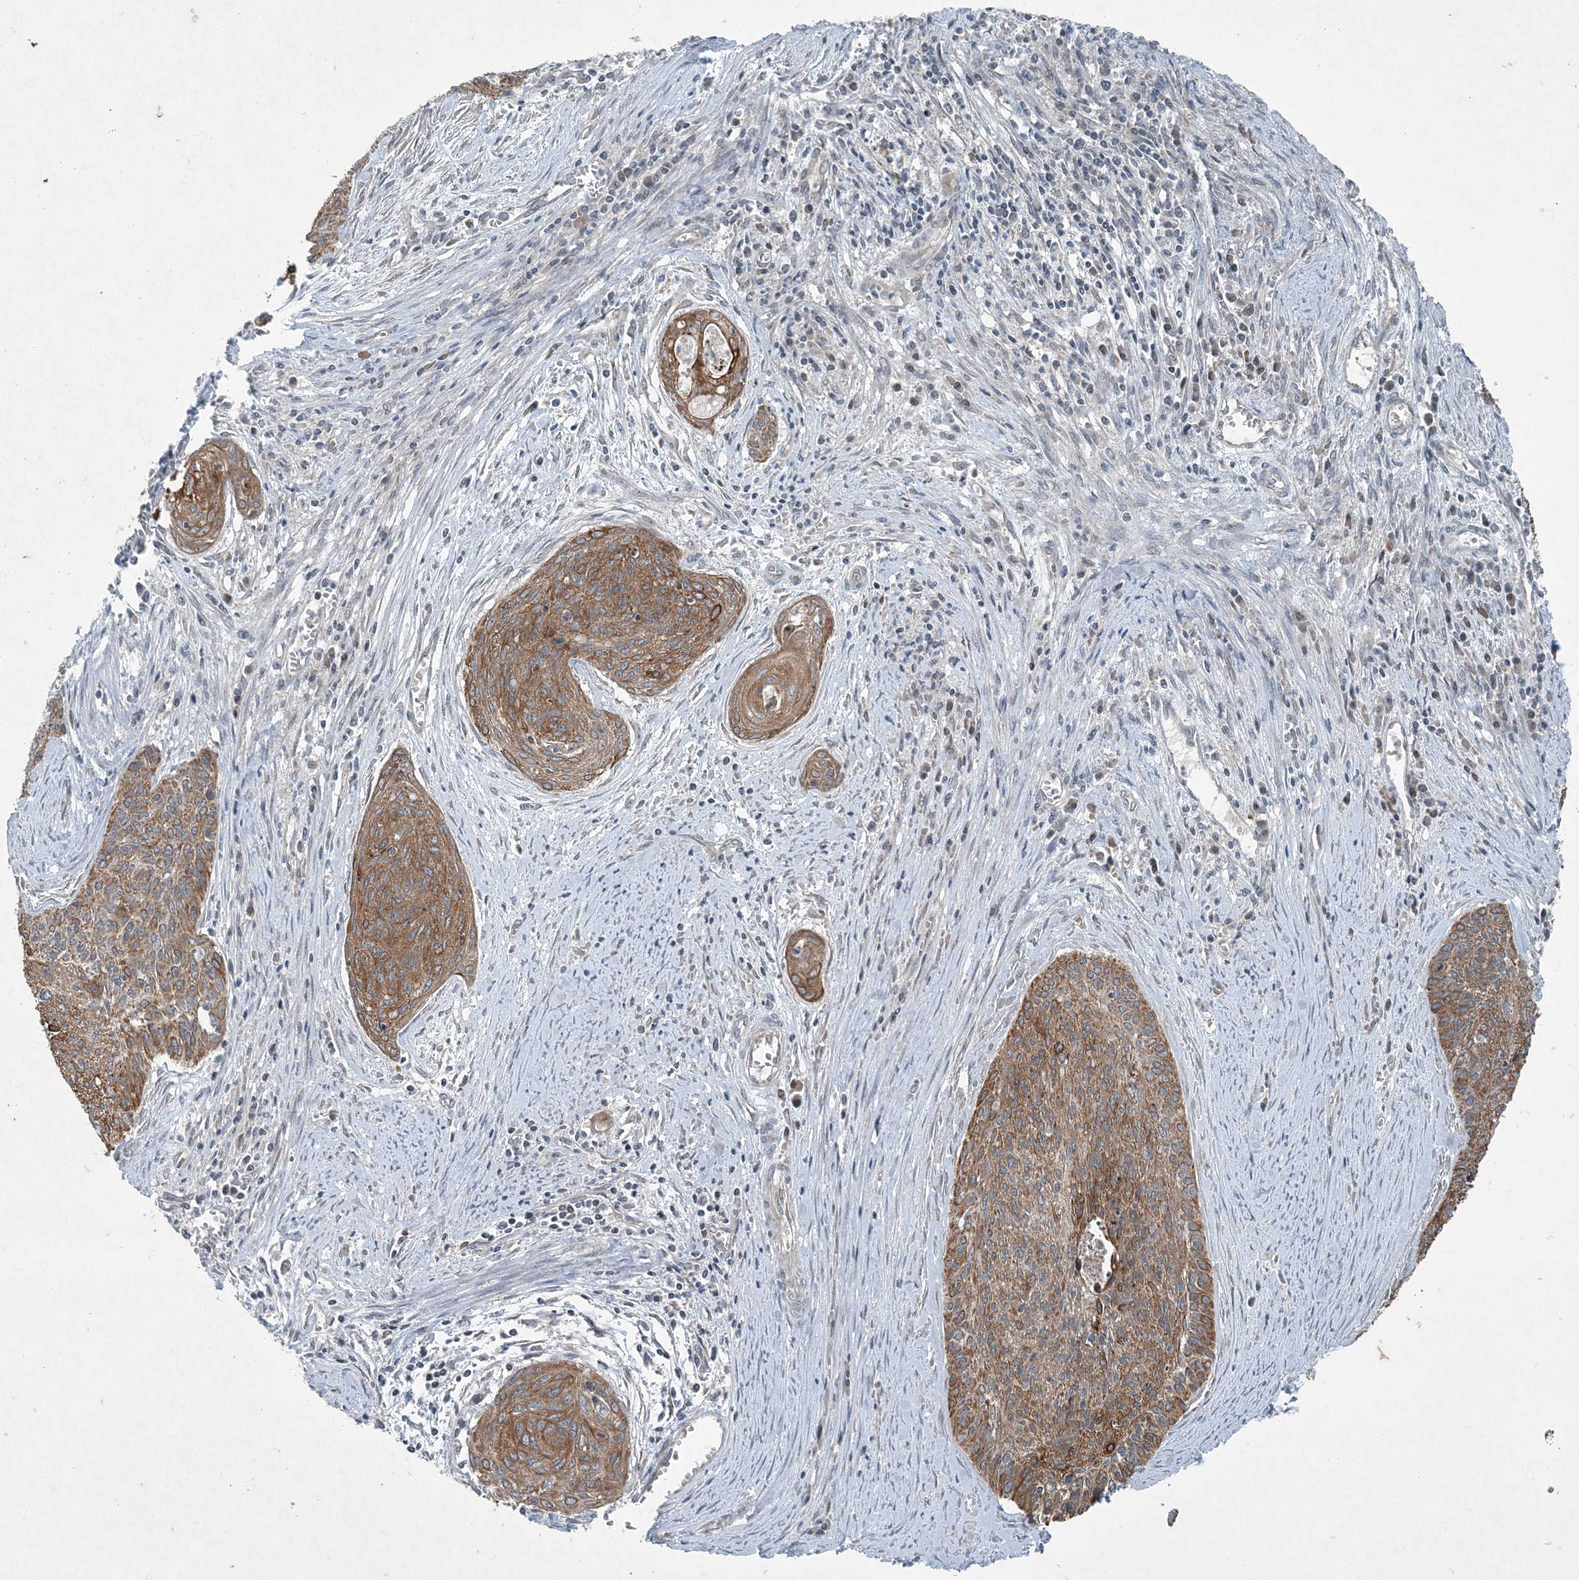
{"staining": {"intensity": "moderate", "quantity": ">75%", "location": "cytoplasmic/membranous"}, "tissue": "cervical cancer", "cell_type": "Tumor cells", "image_type": "cancer", "snomed": [{"axis": "morphology", "description": "Squamous cell carcinoma, NOS"}, {"axis": "topography", "description": "Cervix"}], "caption": "DAB immunohistochemical staining of squamous cell carcinoma (cervical) demonstrates moderate cytoplasmic/membranous protein expression in about >75% of tumor cells.", "gene": "PC", "patient": {"sex": "female", "age": 55}}